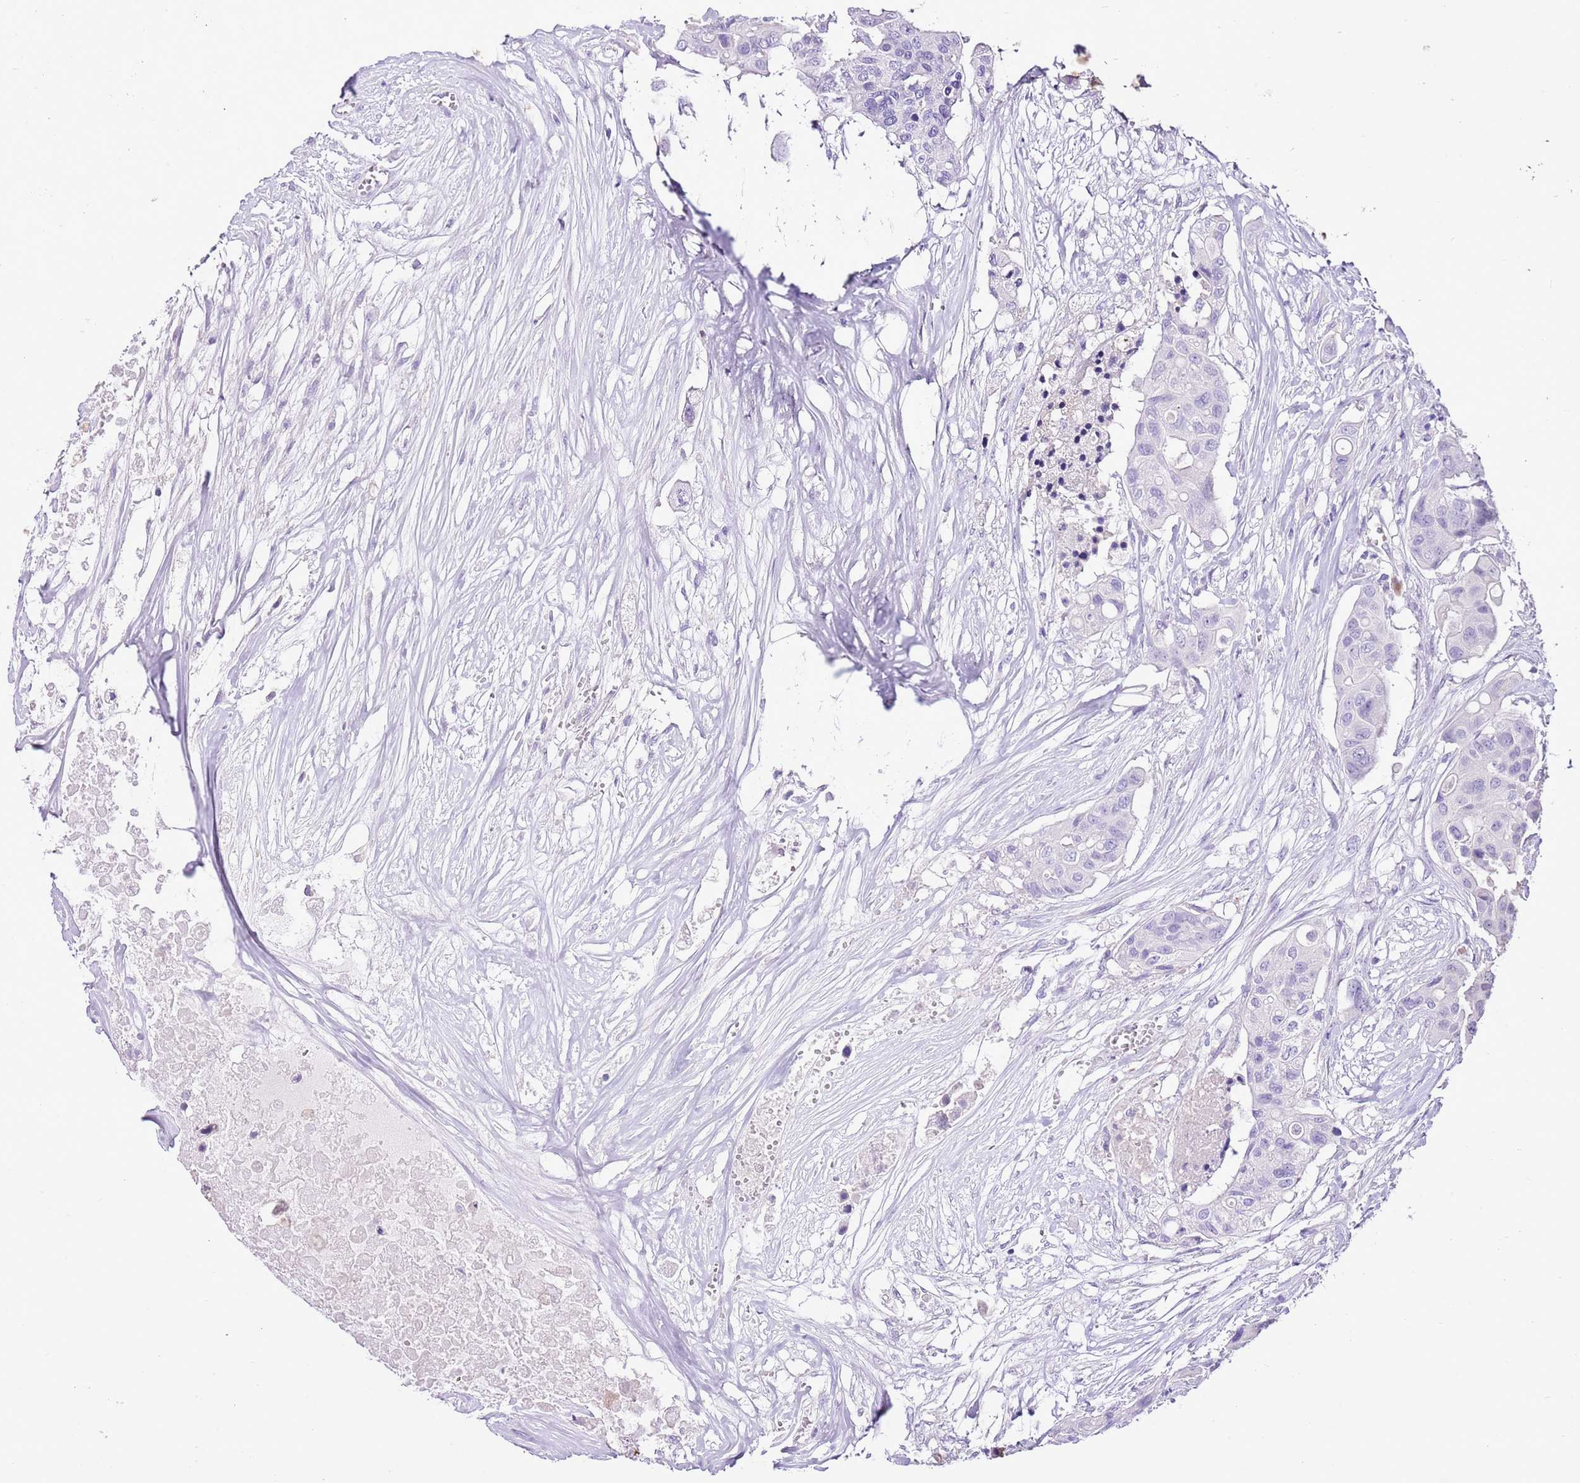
{"staining": {"intensity": "negative", "quantity": "none", "location": "none"}, "tissue": "colorectal cancer", "cell_type": "Tumor cells", "image_type": "cancer", "snomed": [{"axis": "morphology", "description": "Adenocarcinoma, NOS"}, {"axis": "topography", "description": "Colon"}], "caption": "Image shows no protein expression in tumor cells of colorectal cancer tissue.", "gene": "XPO7", "patient": {"sex": "male", "age": 77}}